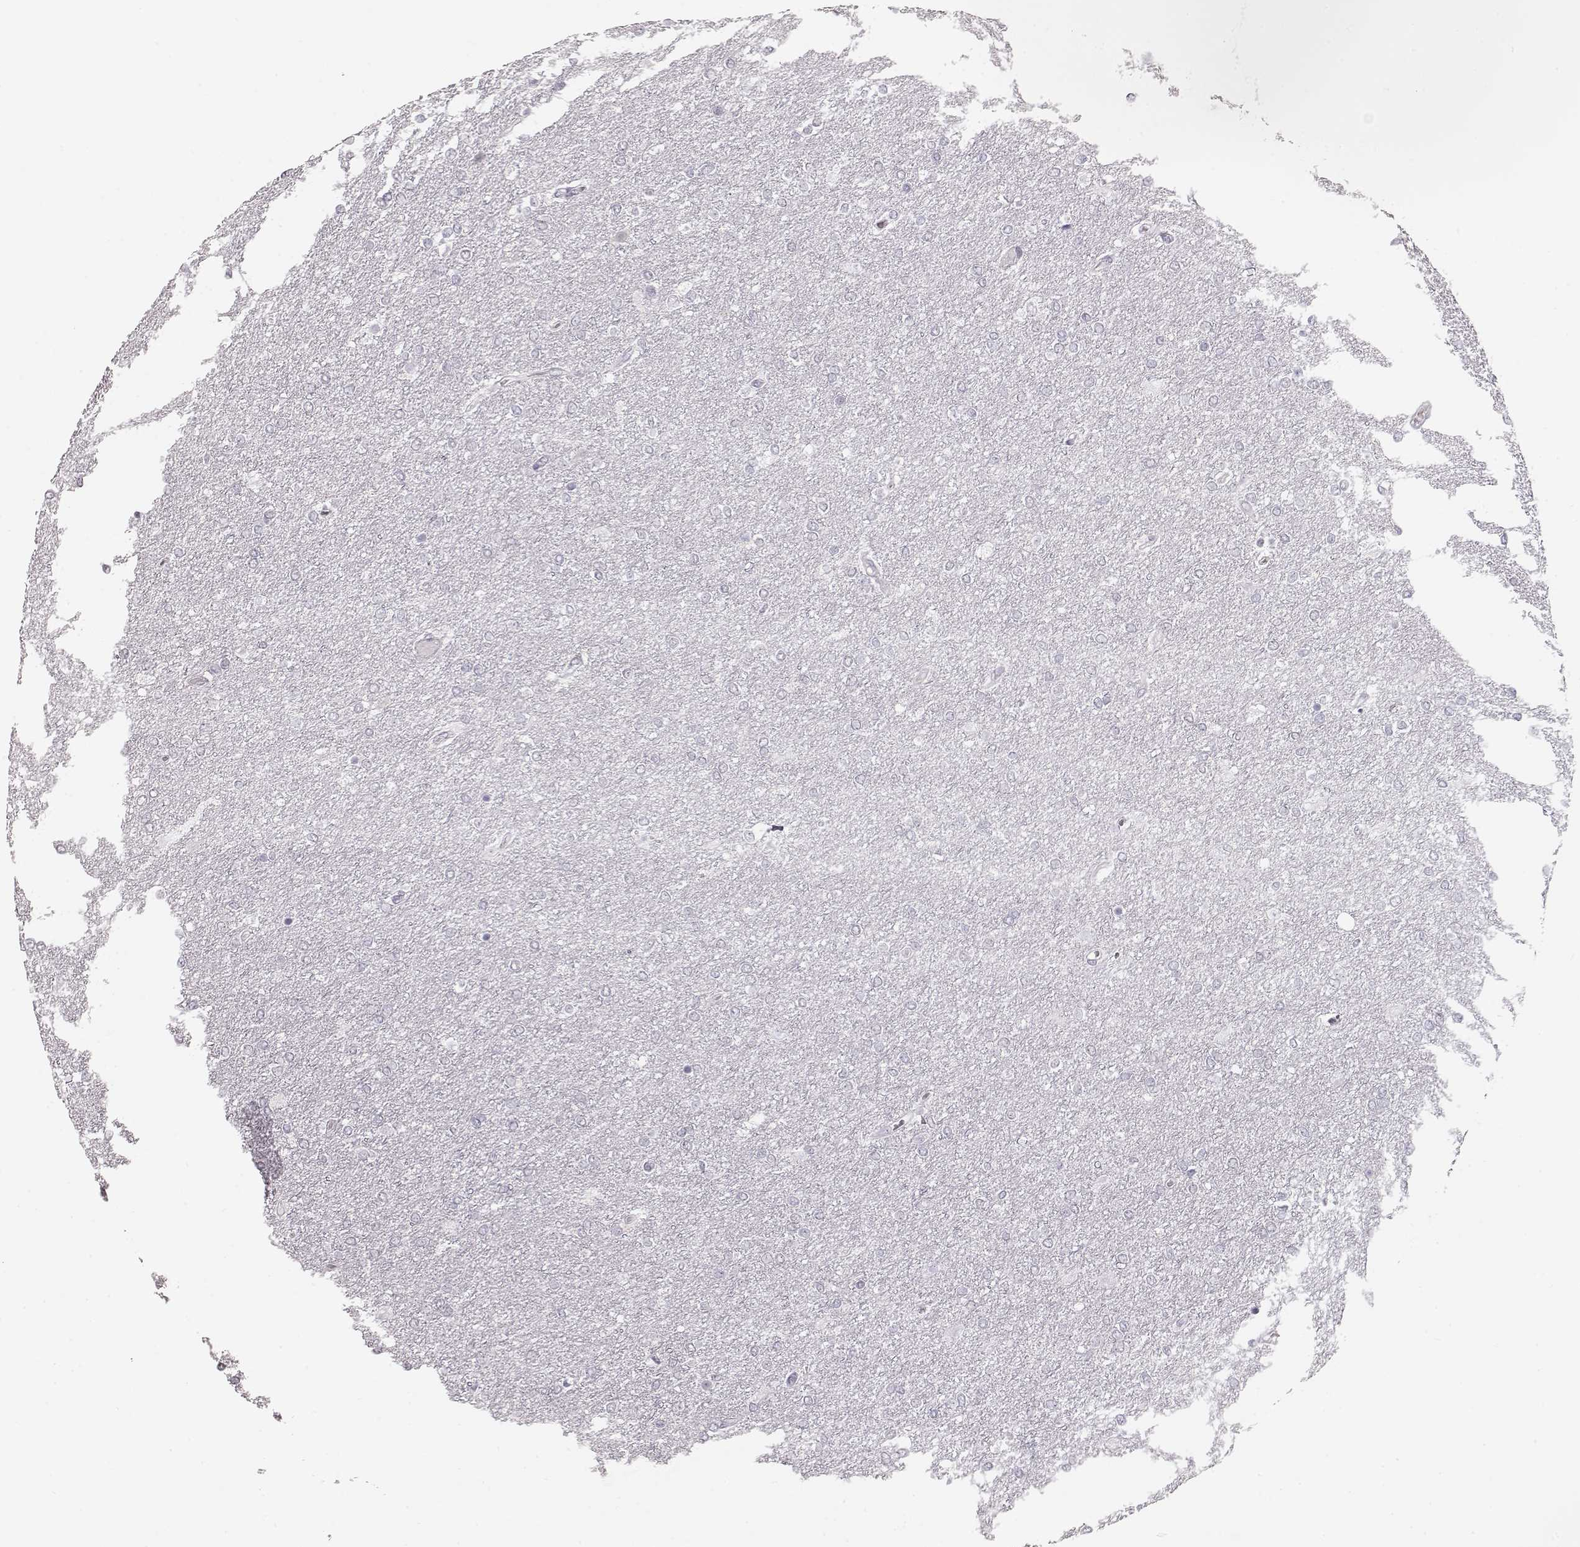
{"staining": {"intensity": "negative", "quantity": "none", "location": "none"}, "tissue": "glioma", "cell_type": "Tumor cells", "image_type": "cancer", "snomed": [{"axis": "morphology", "description": "Glioma, malignant, High grade"}, {"axis": "topography", "description": "Brain"}], "caption": "This is an immunohistochemistry photomicrograph of human glioma. There is no staining in tumor cells.", "gene": "FAM205A", "patient": {"sex": "female", "age": 61}}